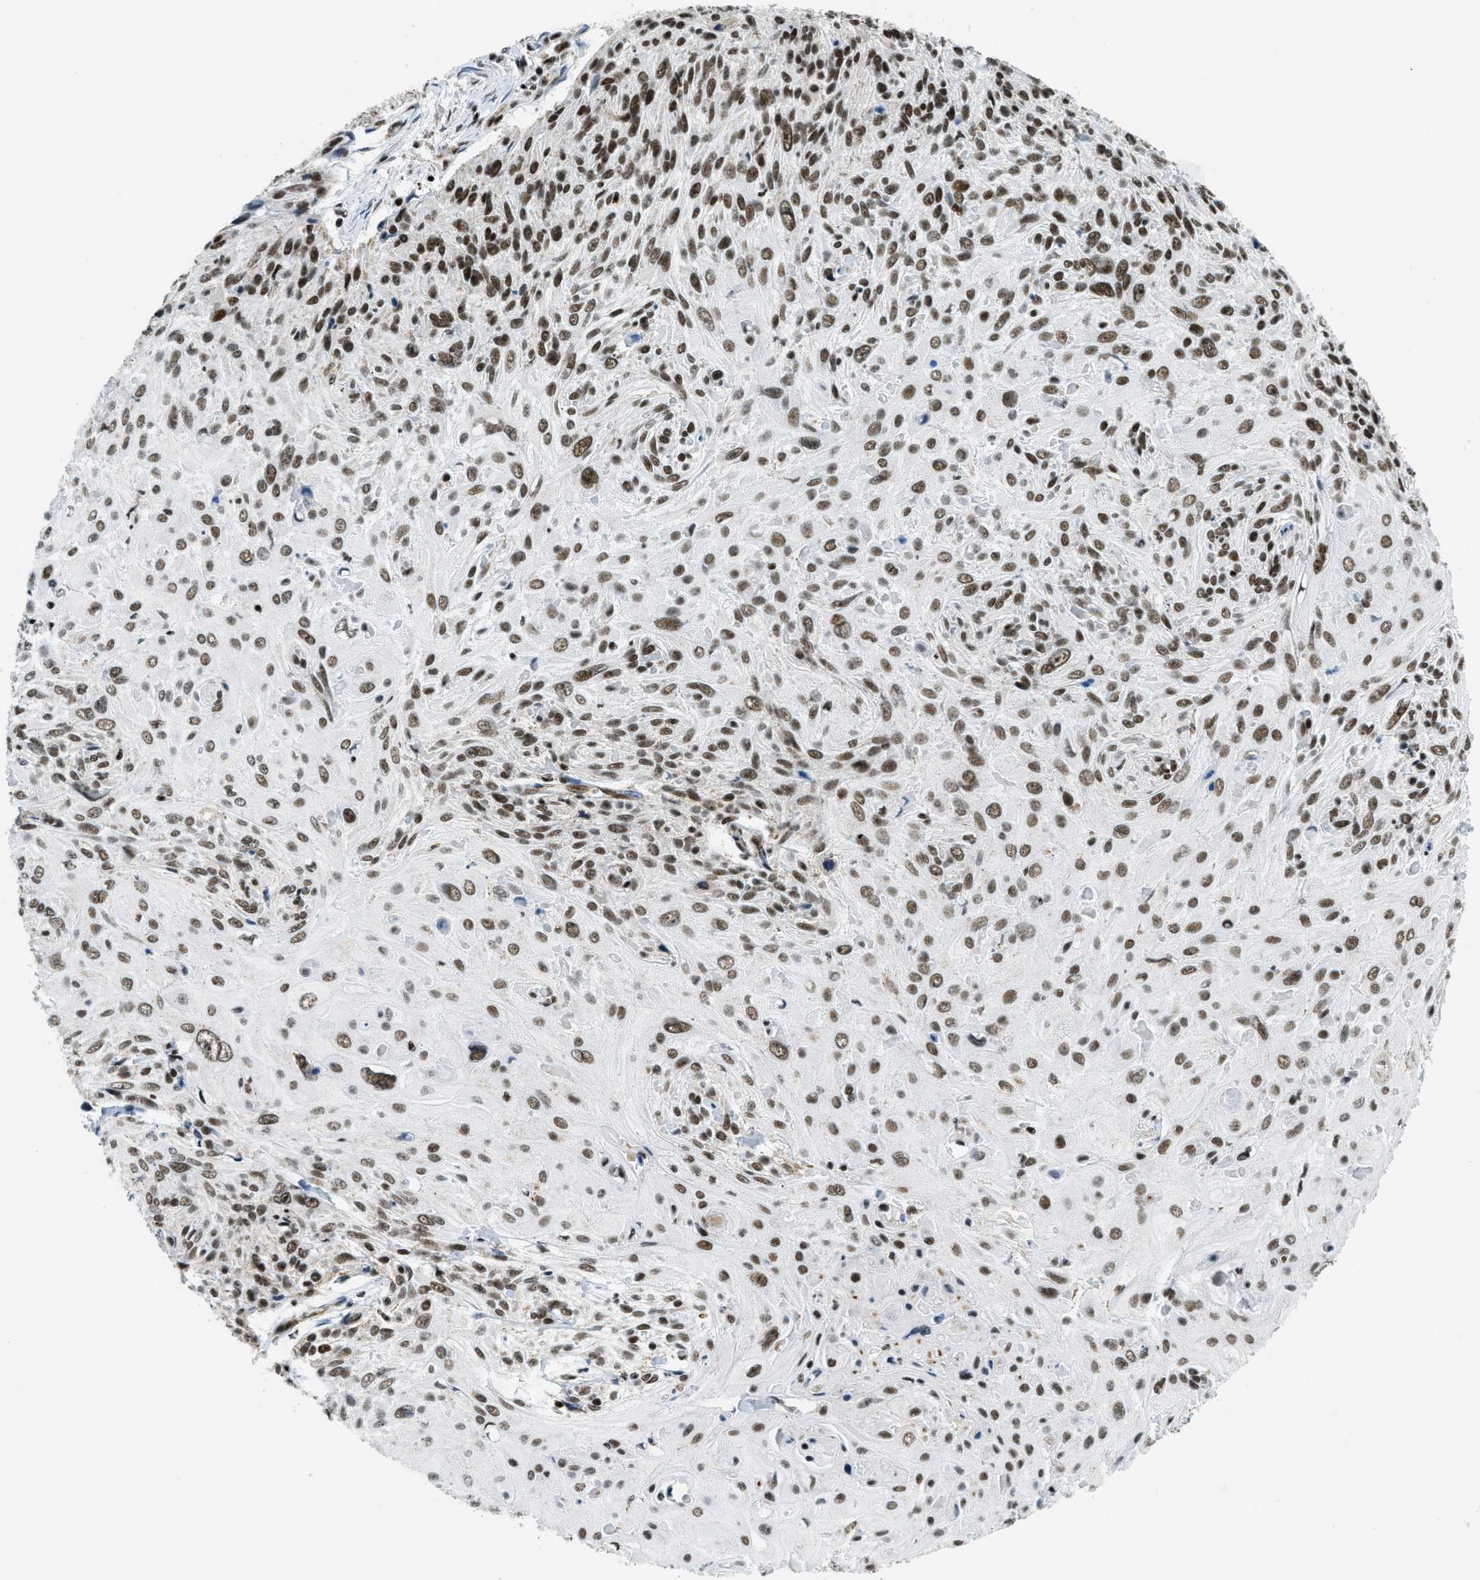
{"staining": {"intensity": "strong", "quantity": ">75%", "location": "nuclear"}, "tissue": "cervical cancer", "cell_type": "Tumor cells", "image_type": "cancer", "snomed": [{"axis": "morphology", "description": "Squamous cell carcinoma, NOS"}, {"axis": "topography", "description": "Cervix"}], "caption": "Immunohistochemical staining of cervical cancer reveals high levels of strong nuclear protein positivity in about >75% of tumor cells.", "gene": "GABPB1", "patient": {"sex": "female", "age": 51}}